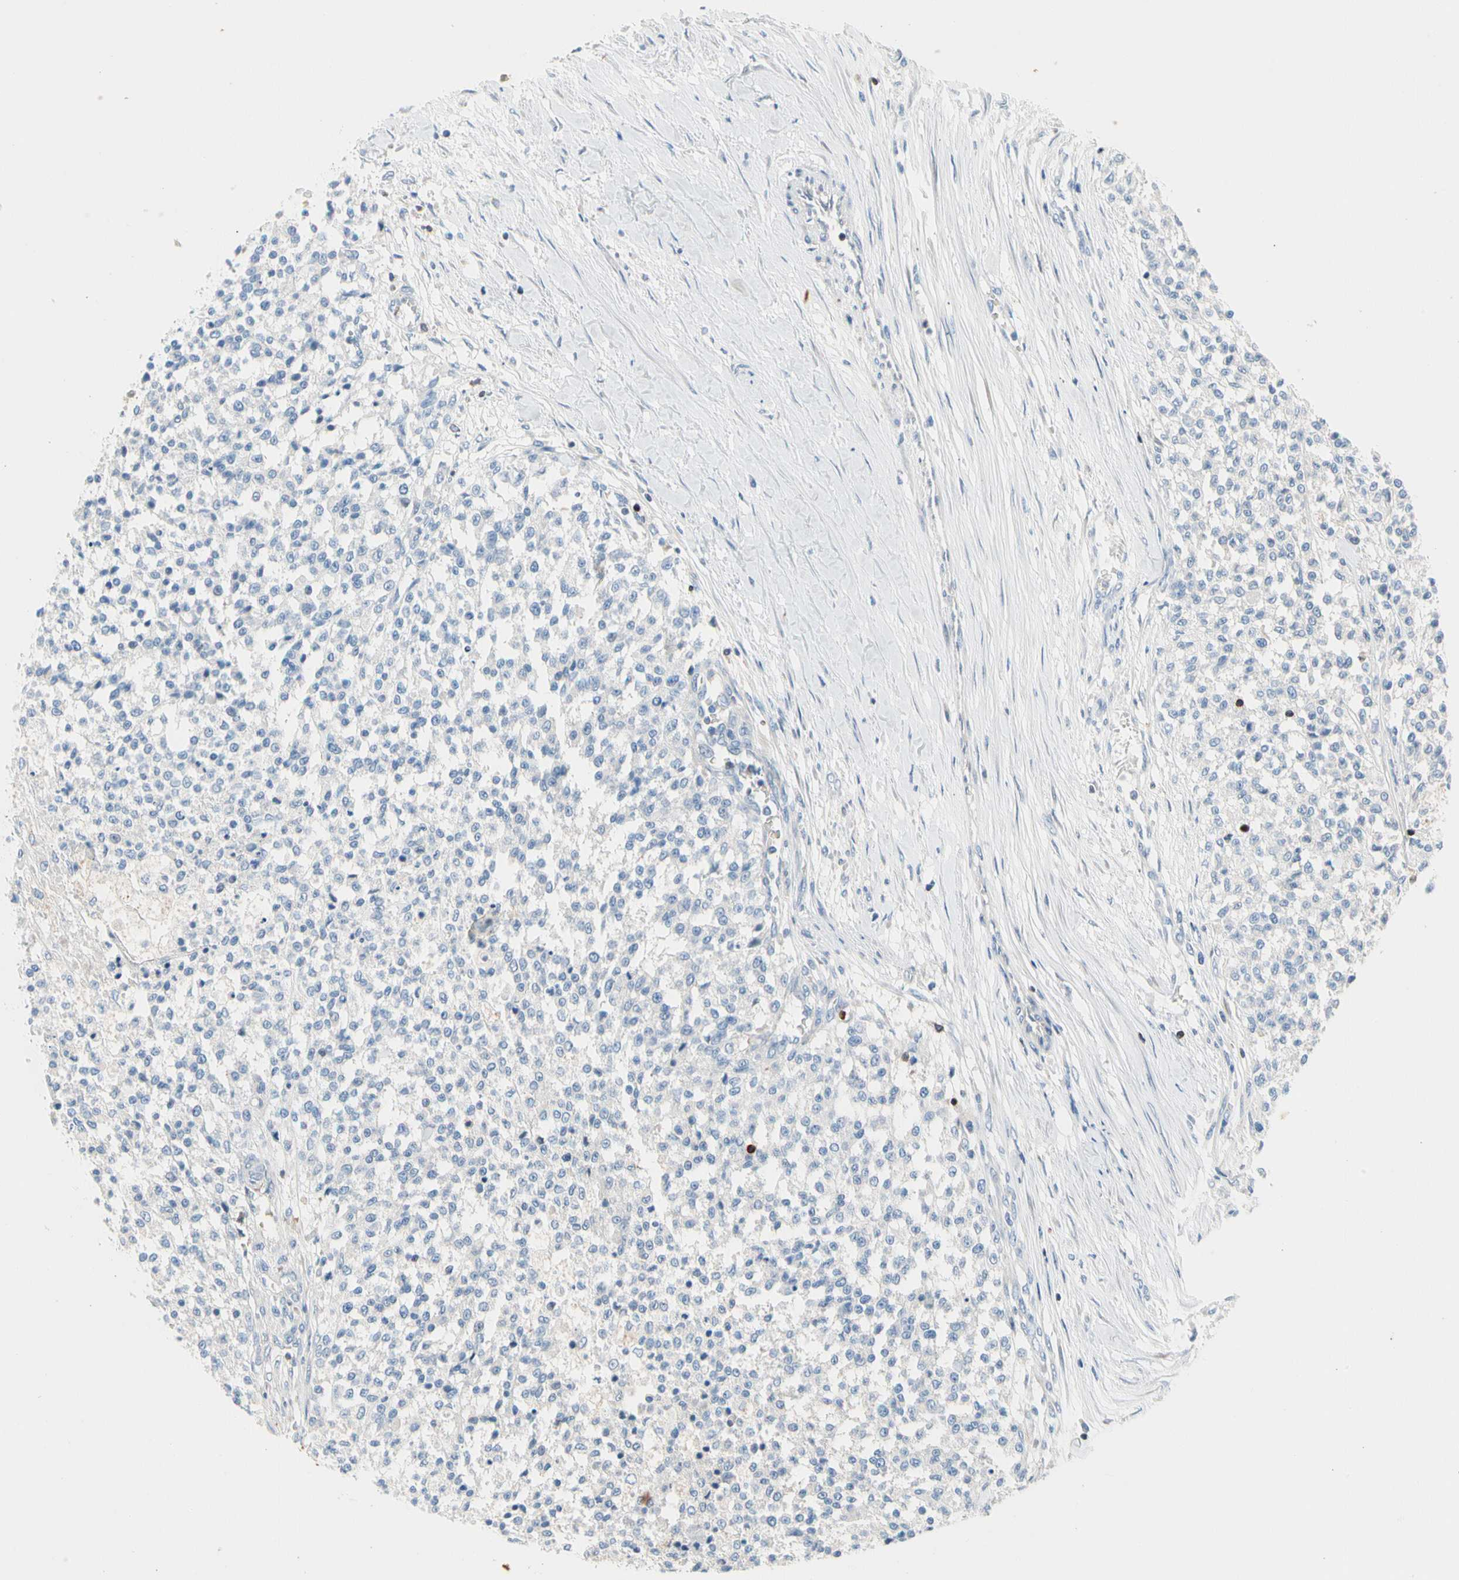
{"staining": {"intensity": "negative", "quantity": "none", "location": "none"}, "tissue": "testis cancer", "cell_type": "Tumor cells", "image_type": "cancer", "snomed": [{"axis": "morphology", "description": "Seminoma, NOS"}, {"axis": "topography", "description": "Testis"}], "caption": "Testis cancer stained for a protein using immunohistochemistry (IHC) shows no staining tumor cells.", "gene": "MAP3K3", "patient": {"sex": "male", "age": 59}}